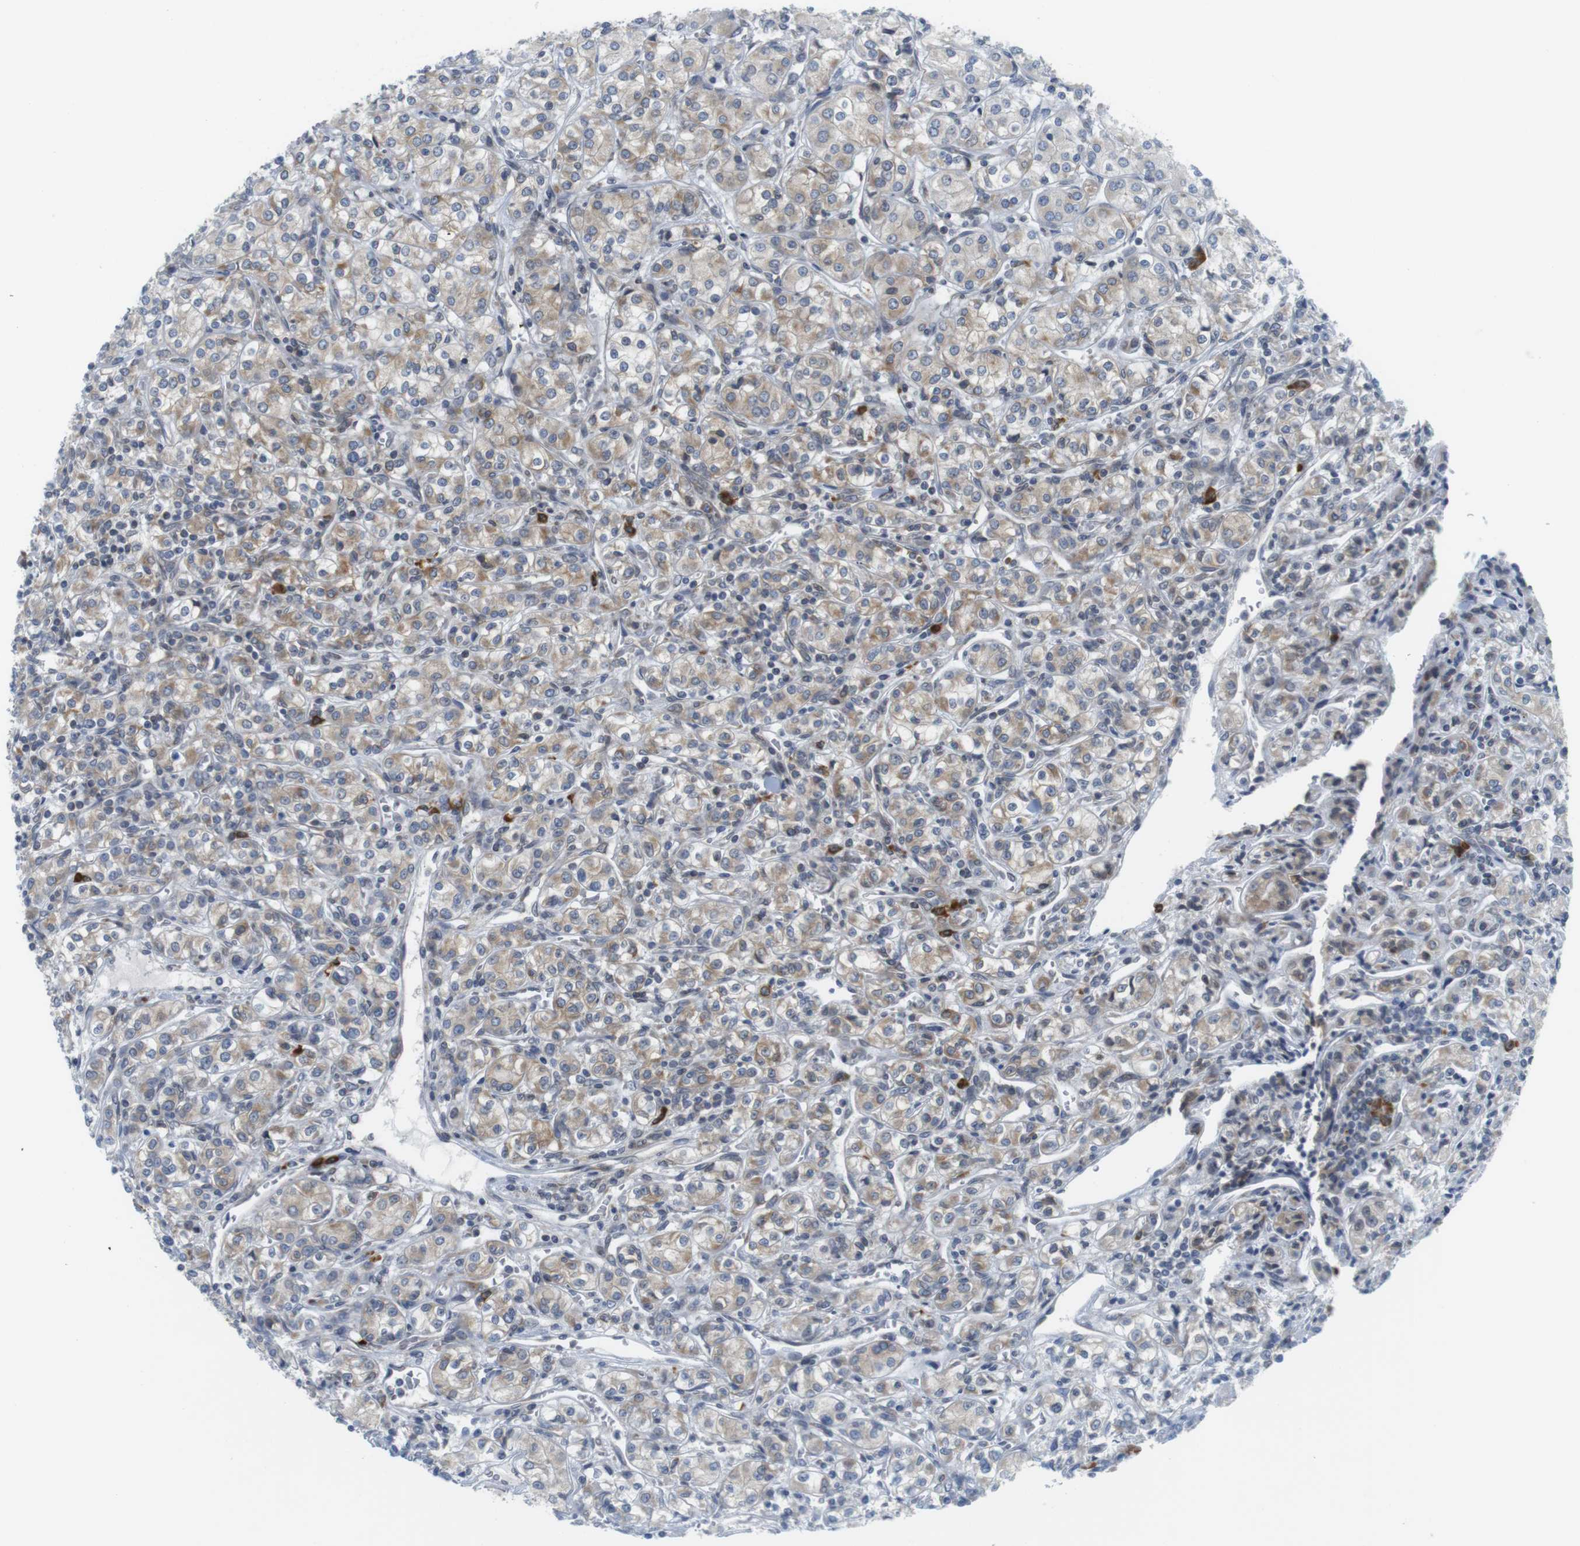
{"staining": {"intensity": "moderate", "quantity": "25%-75%", "location": "cytoplasmic/membranous"}, "tissue": "renal cancer", "cell_type": "Tumor cells", "image_type": "cancer", "snomed": [{"axis": "morphology", "description": "Adenocarcinoma, NOS"}, {"axis": "topography", "description": "Kidney"}], "caption": "Immunohistochemistry histopathology image of human renal cancer stained for a protein (brown), which reveals medium levels of moderate cytoplasmic/membranous positivity in approximately 25%-75% of tumor cells.", "gene": "ERGIC3", "patient": {"sex": "male", "age": 77}}